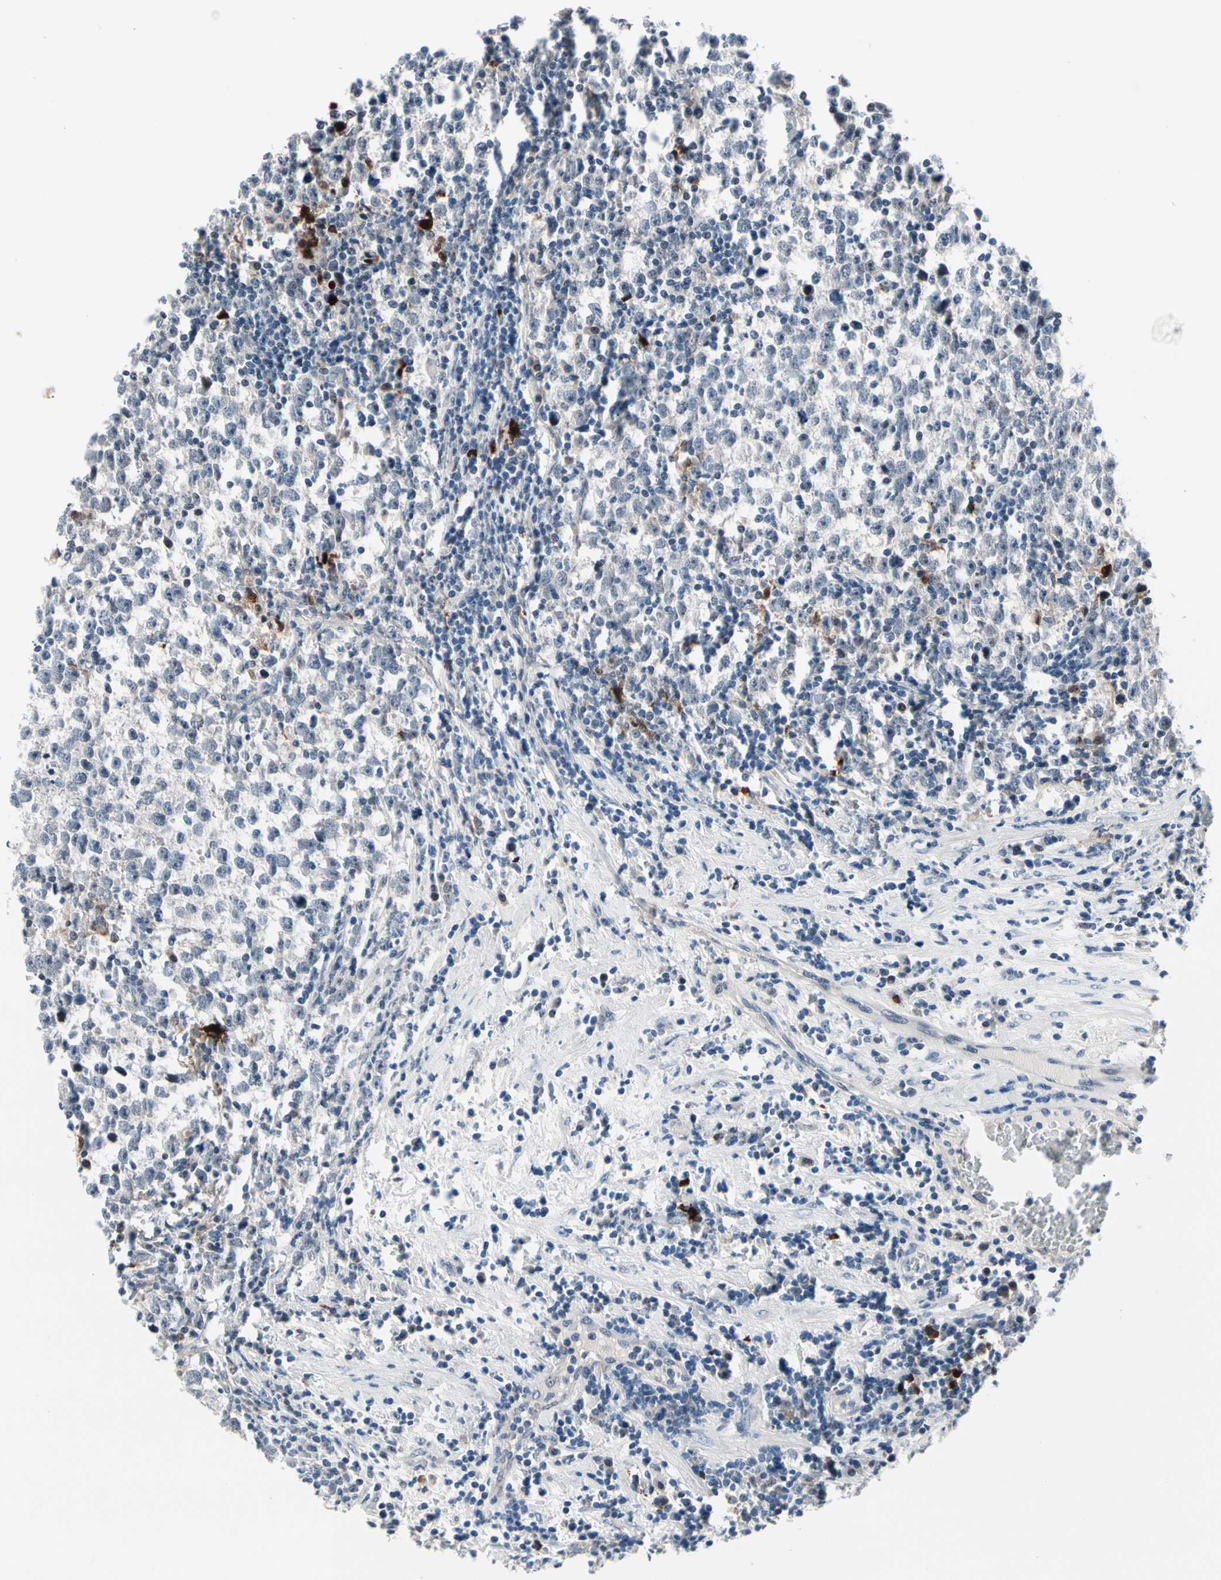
{"staining": {"intensity": "negative", "quantity": "none", "location": "none"}, "tissue": "testis cancer", "cell_type": "Tumor cells", "image_type": "cancer", "snomed": [{"axis": "morphology", "description": "Seminoma, NOS"}, {"axis": "topography", "description": "Testis"}], "caption": "Testis cancer was stained to show a protein in brown. There is no significant expression in tumor cells. (Stains: DAB (3,3'-diaminobenzidine) IHC with hematoxylin counter stain, Microscopy: brightfield microscopy at high magnification).", "gene": "TXN", "patient": {"sex": "male", "age": 43}}